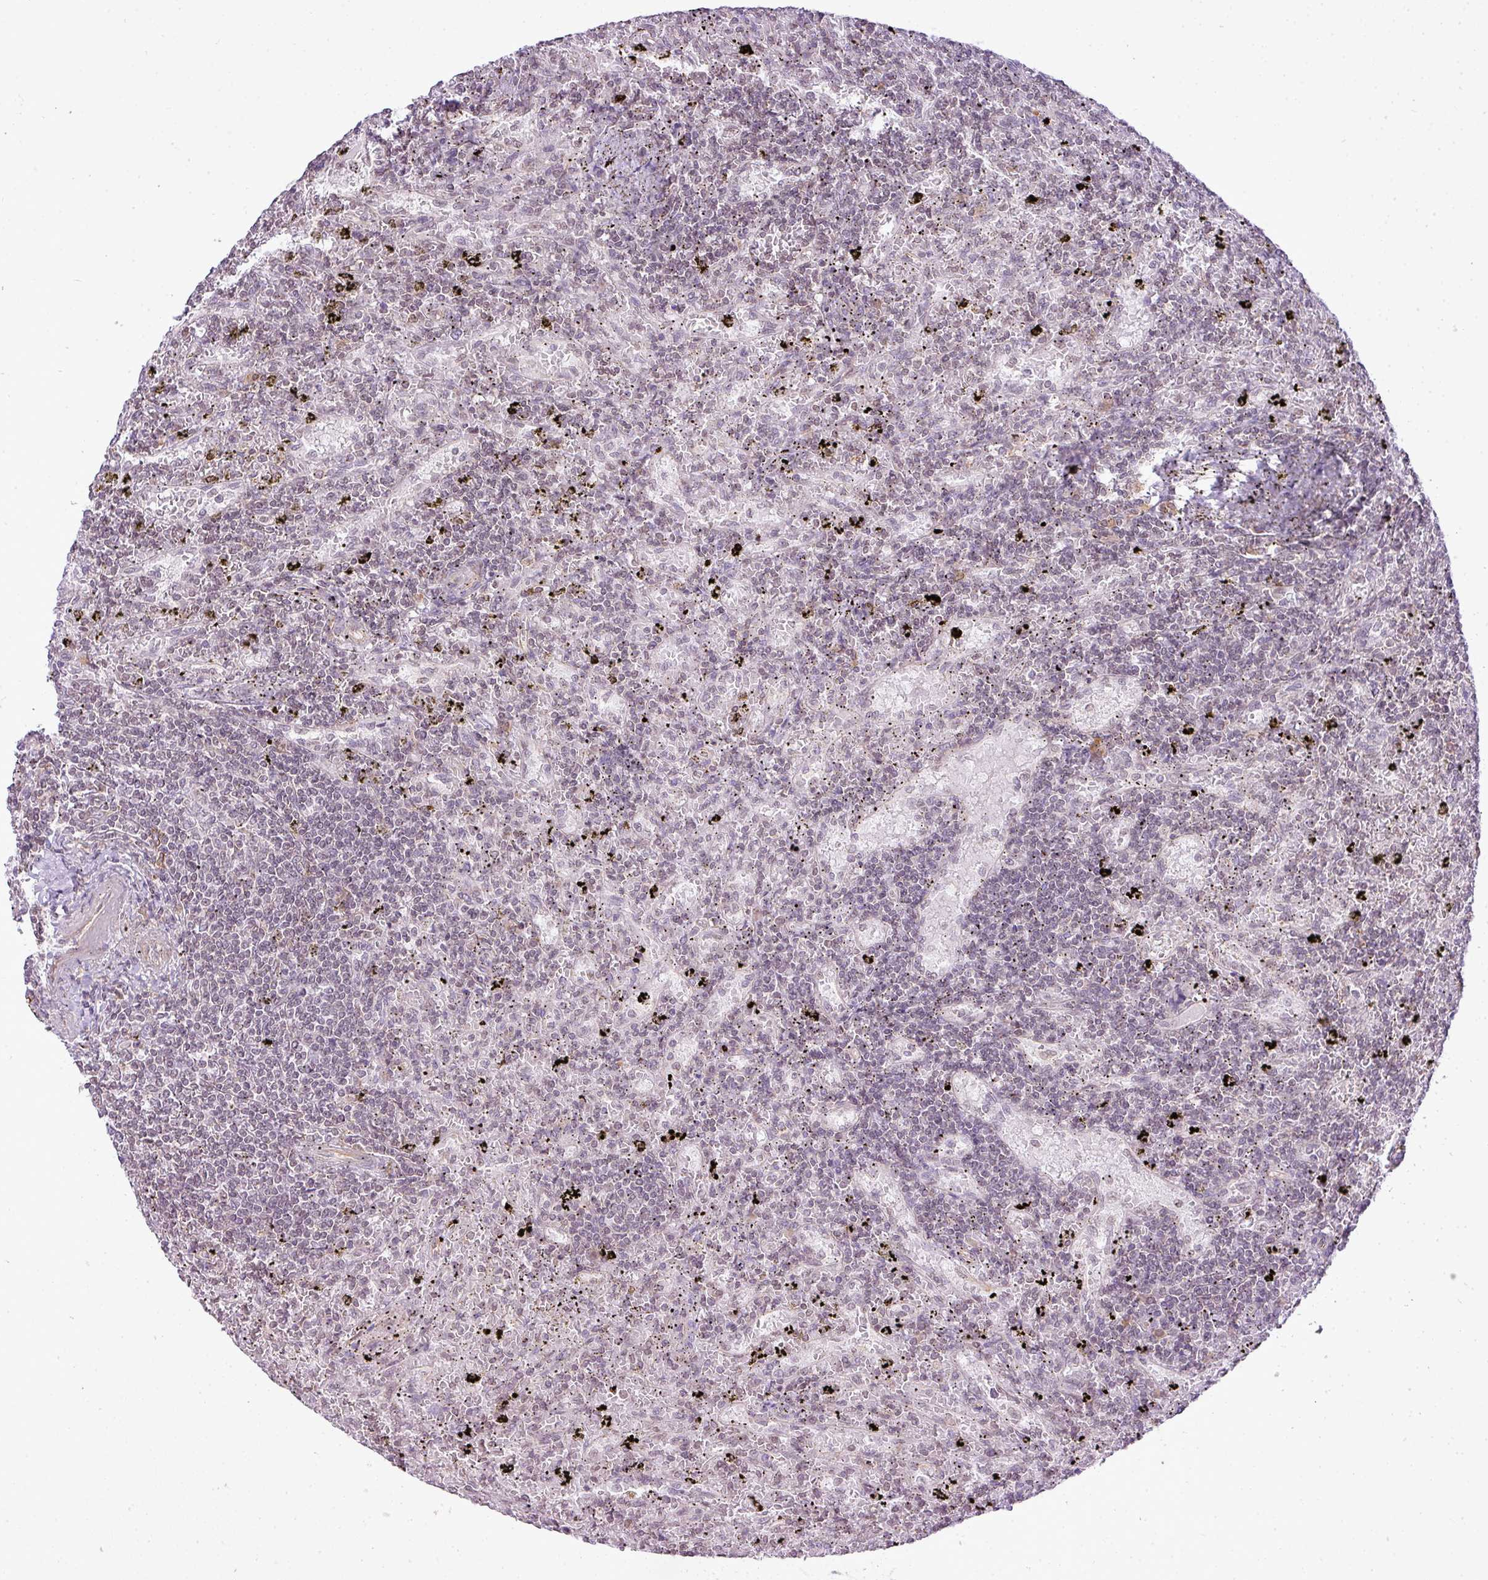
{"staining": {"intensity": "negative", "quantity": "none", "location": "none"}, "tissue": "lymphoma", "cell_type": "Tumor cells", "image_type": "cancer", "snomed": [{"axis": "morphology", "description": "Malignant lymphoma, non-Hodgkin's type, Low grade"}, {"axis": "topography", "description": "Spleen"}], "caption": "Tumor cells are negative for protein expression in human lymphoma.", "gene": "COX18", "patient": {"sex": "male", "age": 76}}